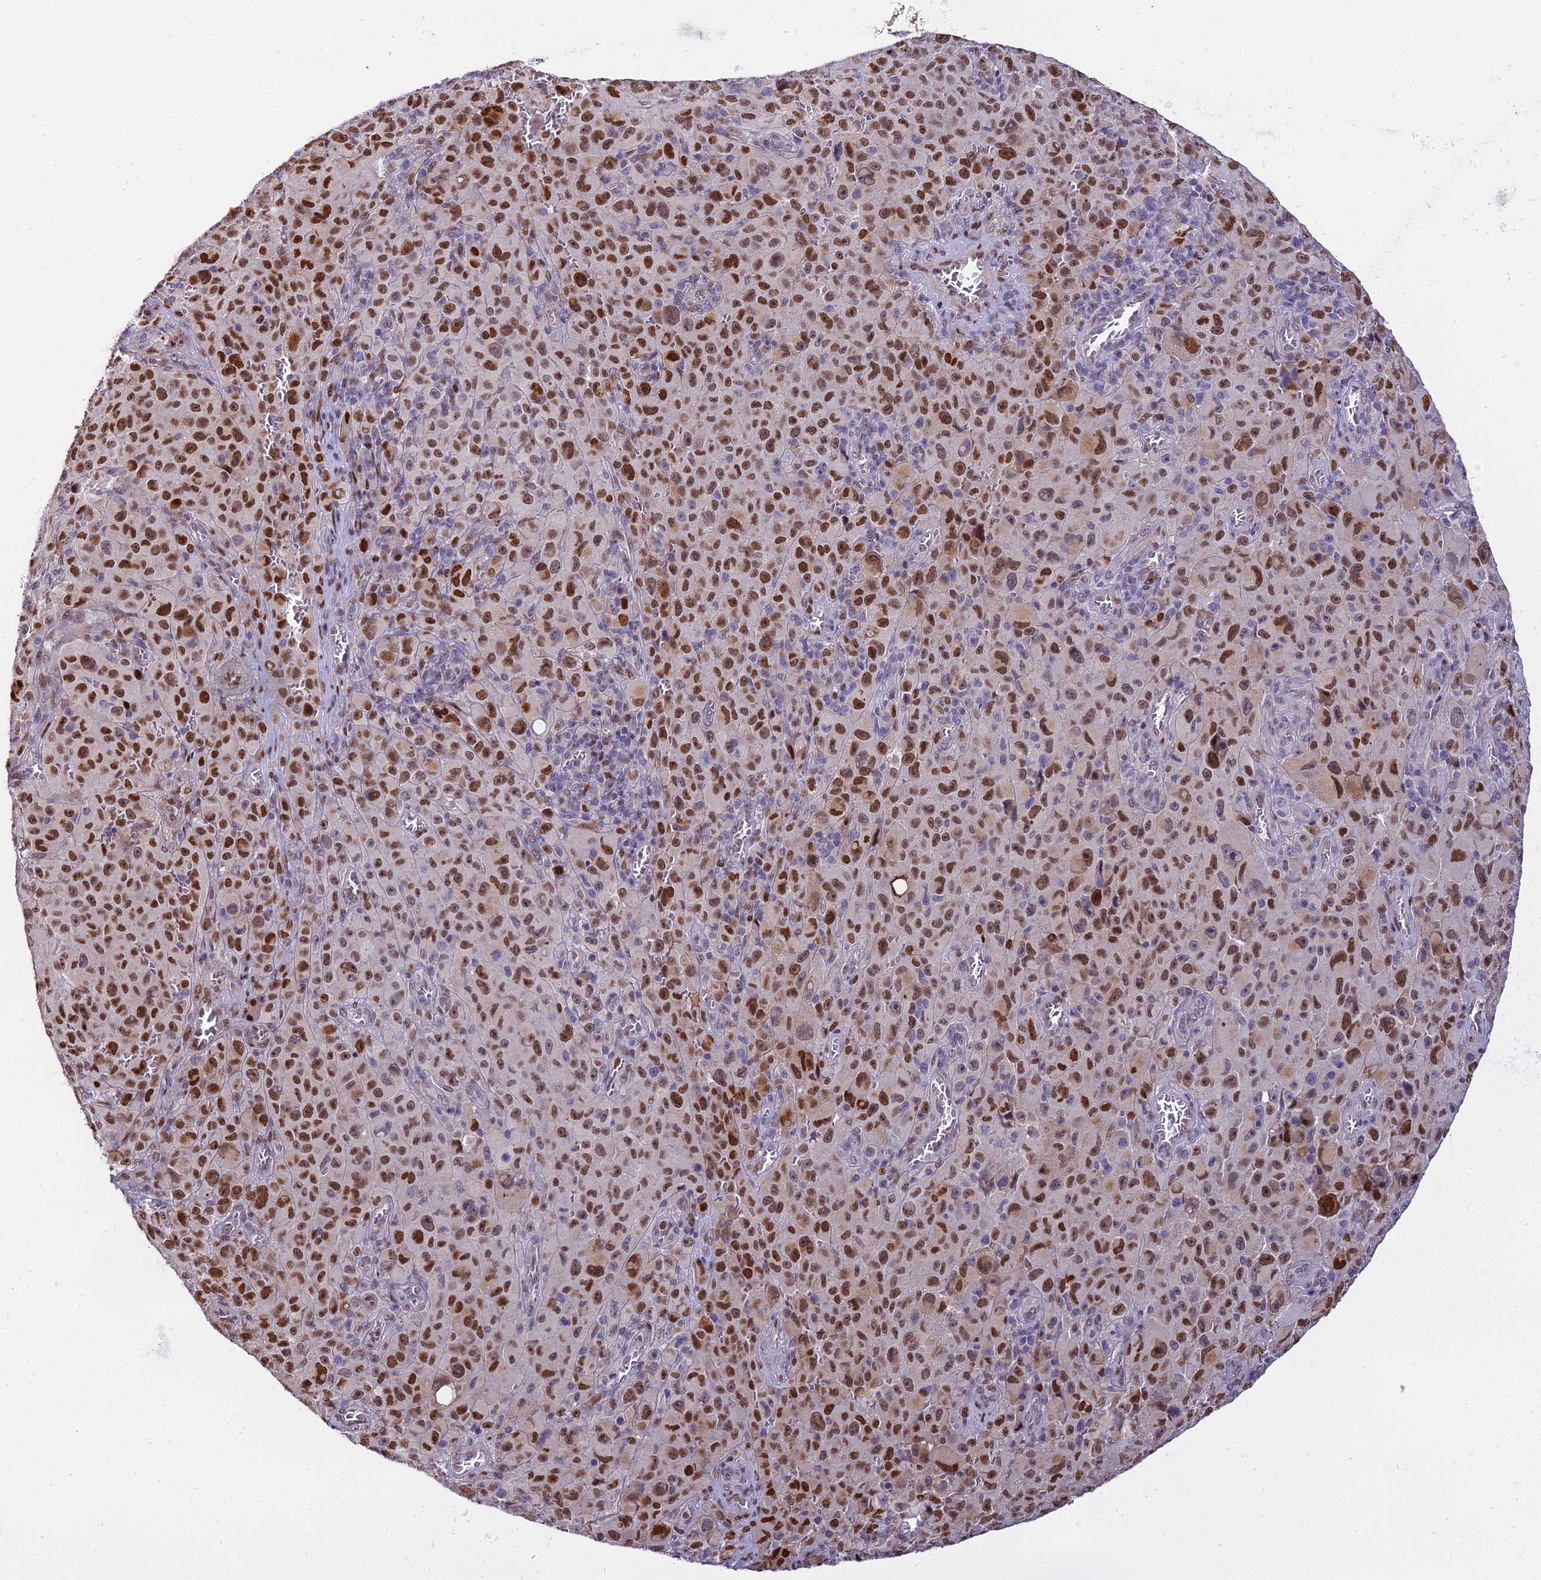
{"staining": {"intensity": "strong", "quantity": ">75%", "location": "nuclear"}, "tissue": "melanoma", "cell_type": "Tumor cells", "image_type": "cancer", "snomed": [{"axis": "morphology", "description": "Malignant melanoma, NOS"}, {"axis": "topography", "description": "Skin"}], "caption": "Malignant melanoma stained for a protein (brown) reveals strong nuclear positive expression in approximately >75% of tumor cells.", "gene": "ZNF707", "patient": {"sex": "female", "age": 82}}